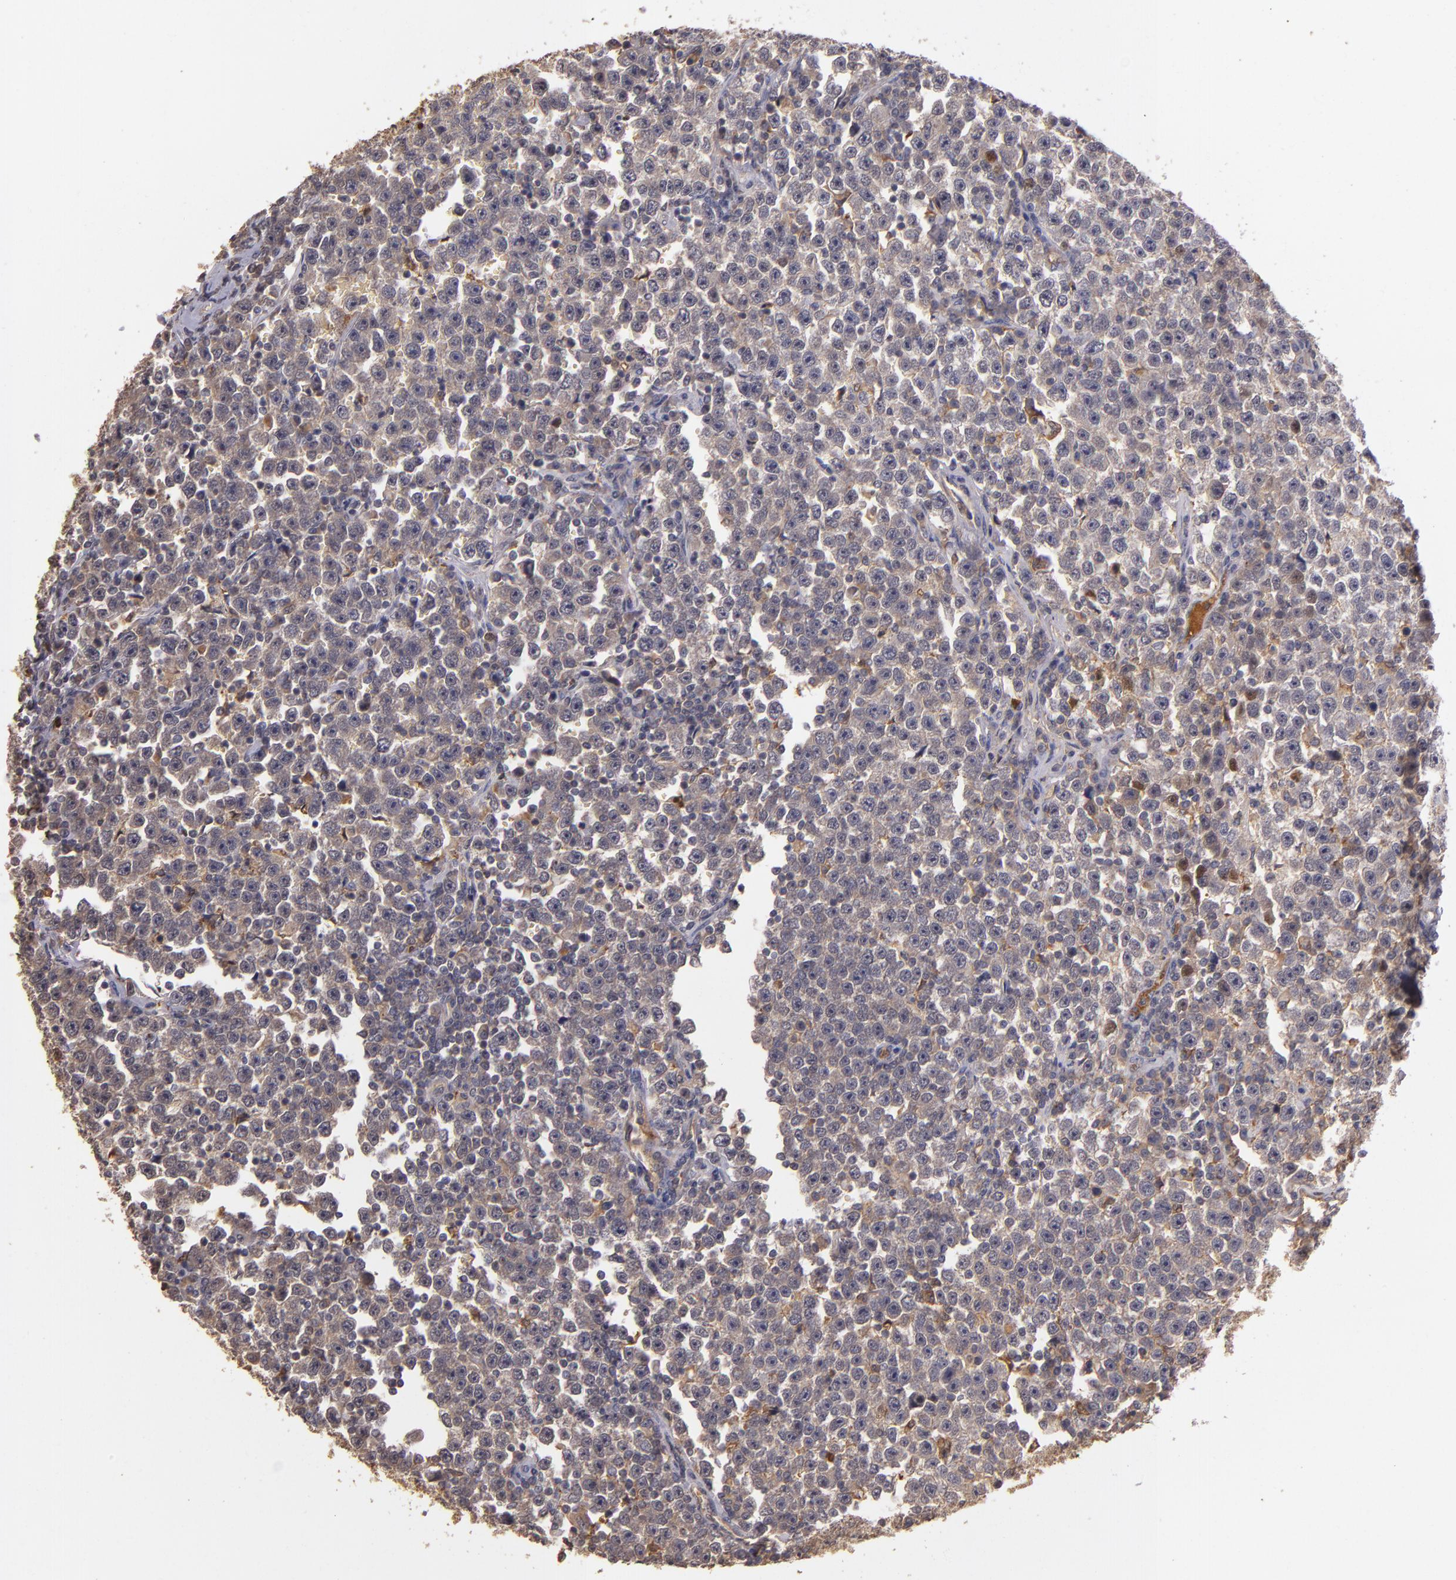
{"staining": {"intensity": "moderate", "quantity": "25%-75%", "location": "cytoplasmic/membranous"}, "tissue": "testis cancer", "cell_type": "Tumor cells", "image_type": "cancer", "snomed": [{"axis": "morphology", "description": "Seminoma, NOS"}, {"axis": "topography", "description": "Testis"}], "caption": "The photomicrograph demonstrates a brown stain indicating the presence of a protein in the cytoplasmic/membranous of tumor cells in testis seminoma.", "gene": "PTS", "patient": {"sex": "male", "age": 43}}